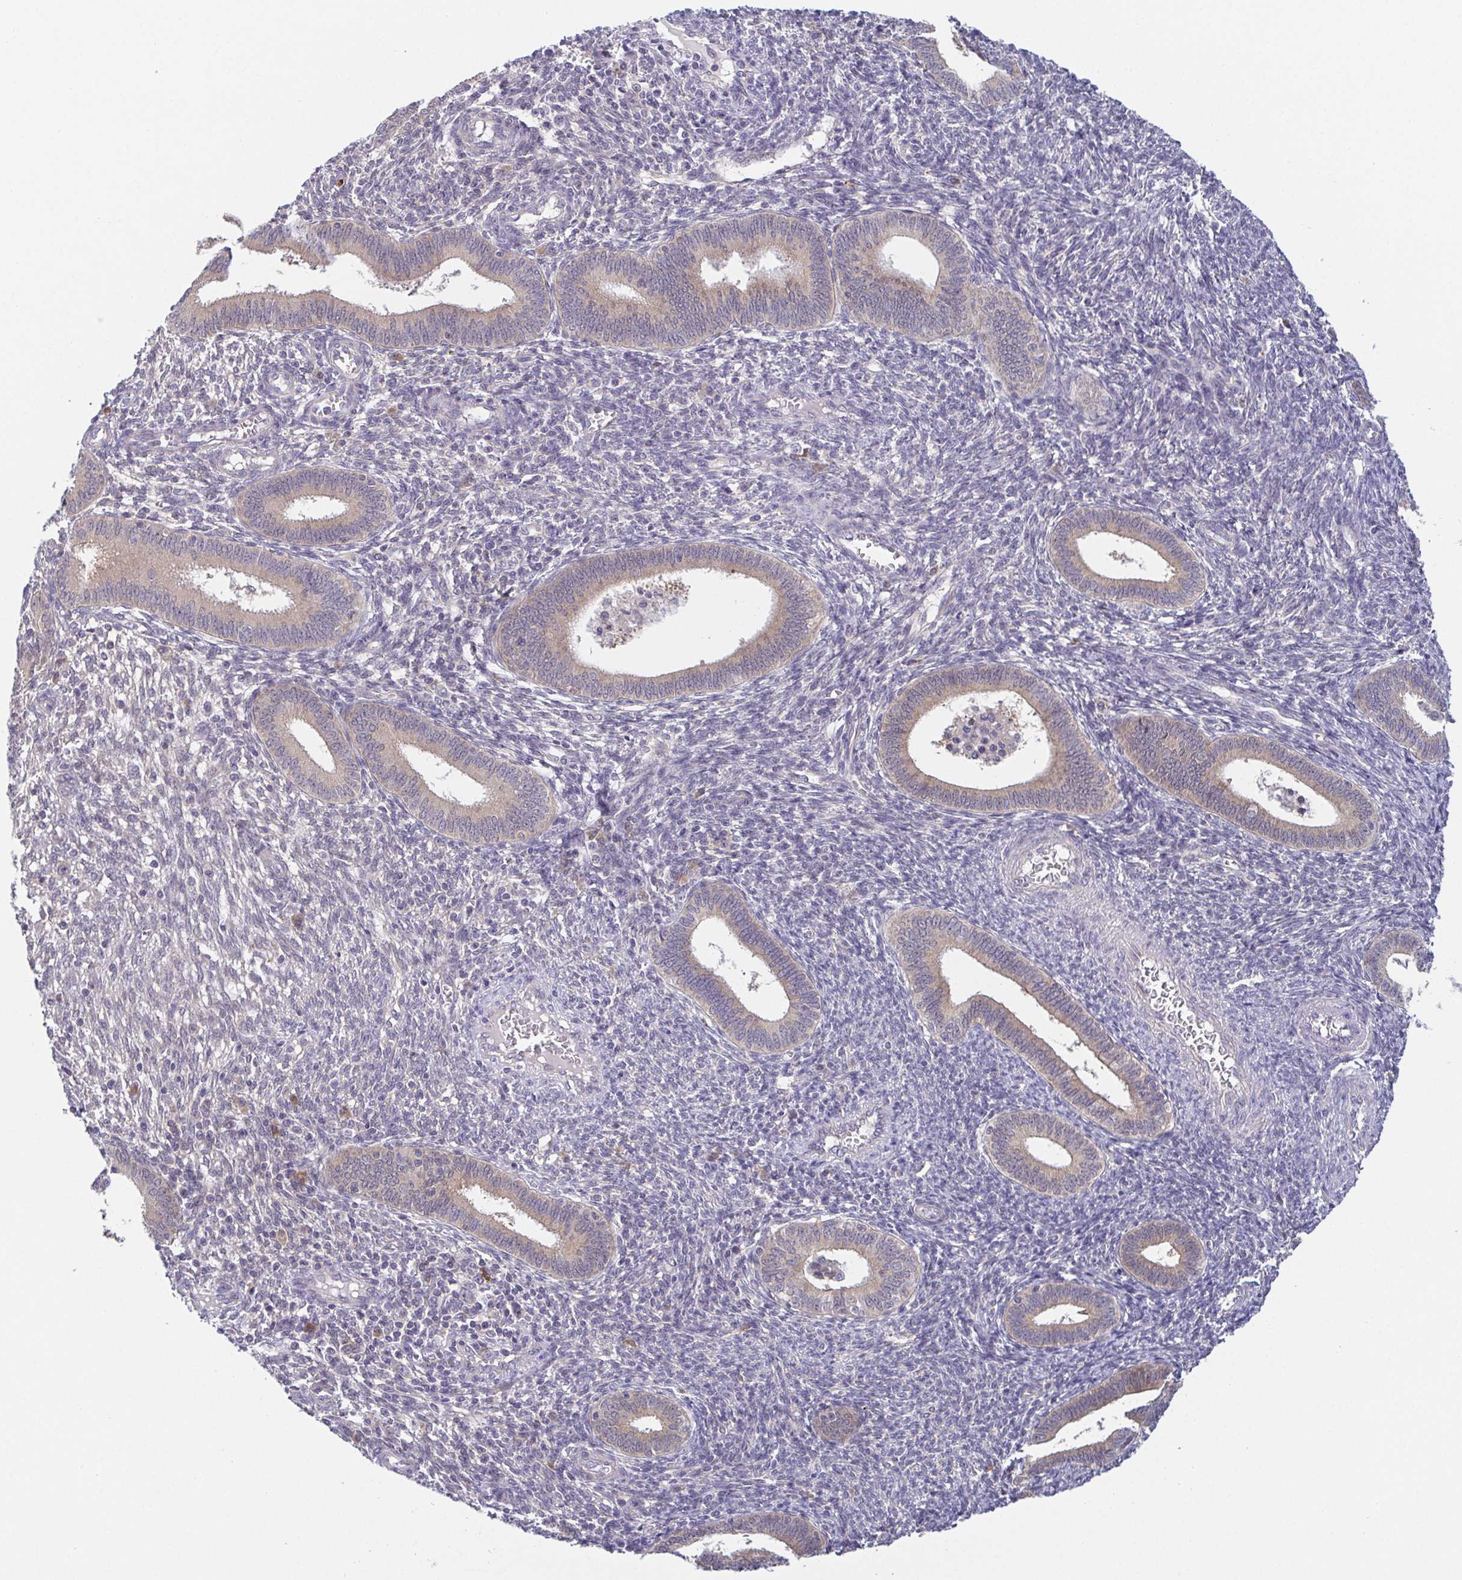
{"staining": {"intensity": "negative", "quantity": "none", "location": "none"}, "tissue": "endometrium", "cell_type": "Cells in endometrial stroma", "image_type": "normal", "snomed": [{"axis": "morphology", "description": "Normal tissue, NOS"}, {"axis": "topography", "description": "Endometrium"}], "caption": "IHC of unremarkable endometrium shows no positivity in cells in endometrial stroma.", "gene": "BCL2L1", "patient": {"sex": "female", "age": 41}}